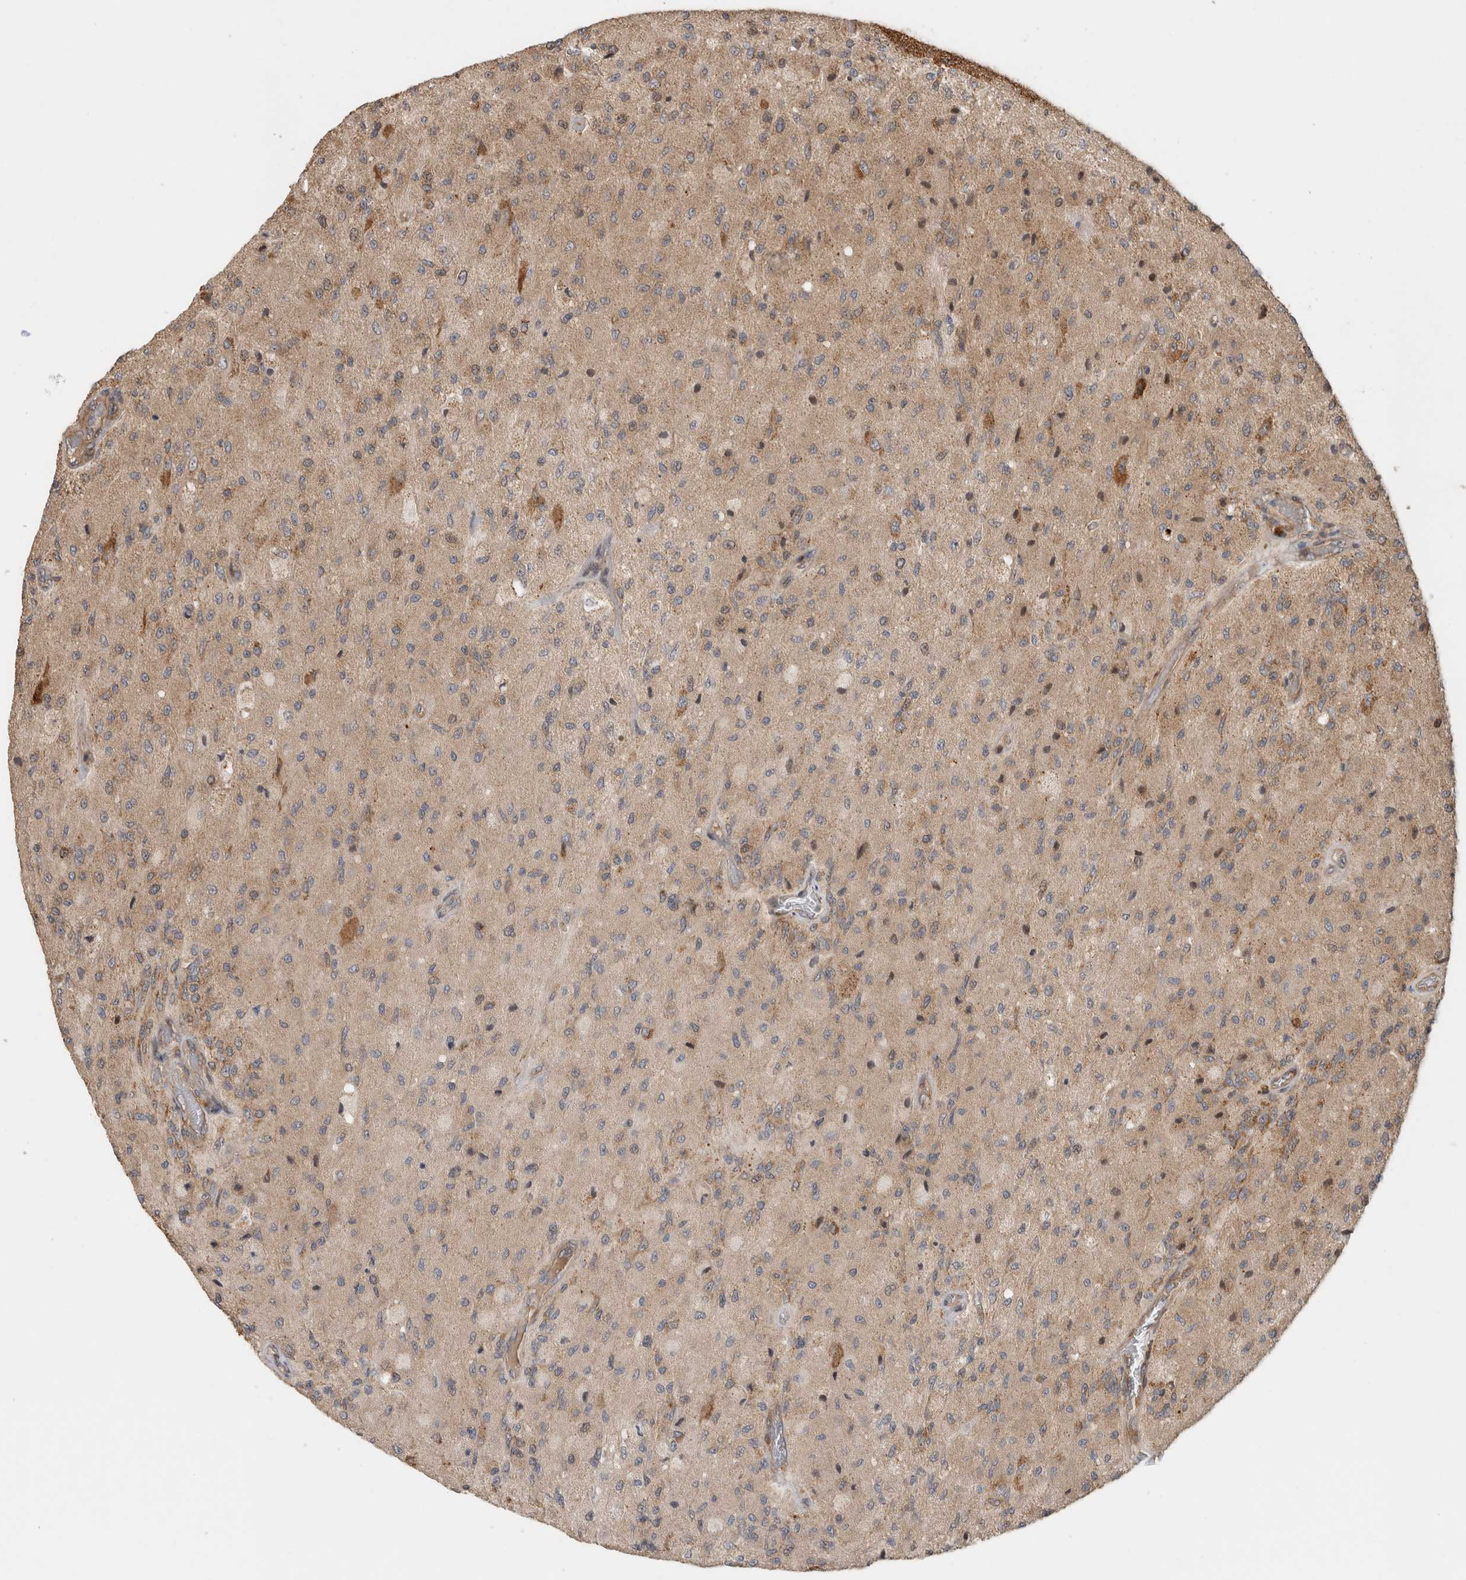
{"staining": {"intensity": "weak", "quantity": ">75%", "location": "cytoplasmic/membranous"}, "tissue": "glioma", "cell_type": "Tumor cells", "image_type": "cancer", "snomed": [{"axis": "morphology", "description": "Normal tissue, NOS"}, {"axis": "morphology", "description": "Glioma, malignant, High grade"}, {"axis": "topography", "description": "Cerebral cortex"}], "caption": "This is an image of immunohistochemistry staining of glioma, which shows weak positivity in the cytoplasmic/membranous of tumor cells.", "gene": "PCDHB15", "patient": {"sex": "male", "age": 77}}